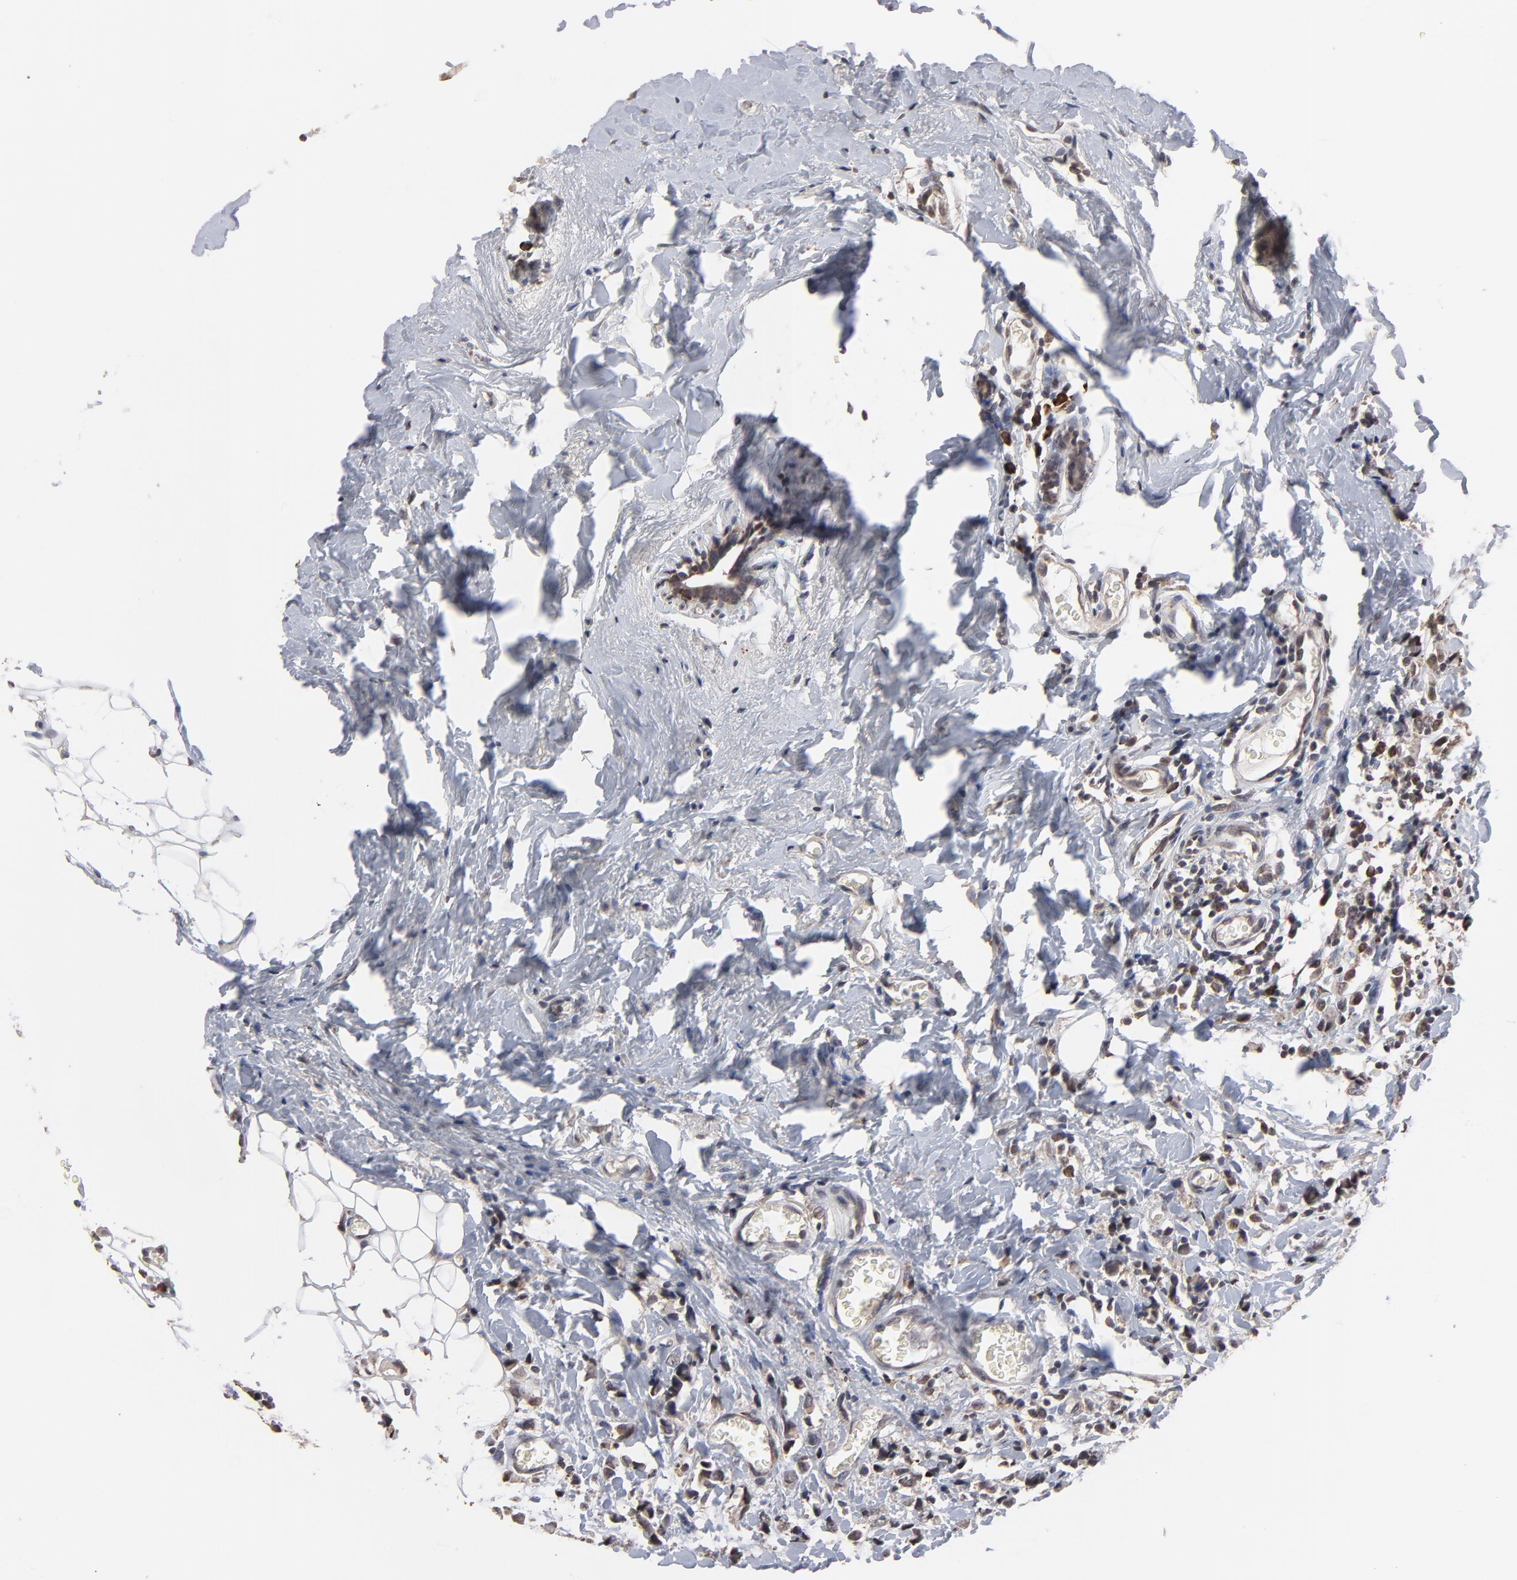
{"staining": {"intensity": "moderate", "quantity": ">75%", "location": "cytoplasmic/membranous"}, "tissue": "breast cancer", "cell_type": "Tumor cells", "image_type": "cancer", "snomed": [{"axis": "morphology", "description": "Lobular carcinoma"}, {"axis": "topography", "description": "Breast"}], "caption": "Lobular carcinoma (breast) was stained to show a protein in brown. There is medium levels of moderate cytoplasmic/membranous positivity in approximately >75% of tumor cells.", "gene": "CHM", "patient": {"sex": "female", "age": 57}}